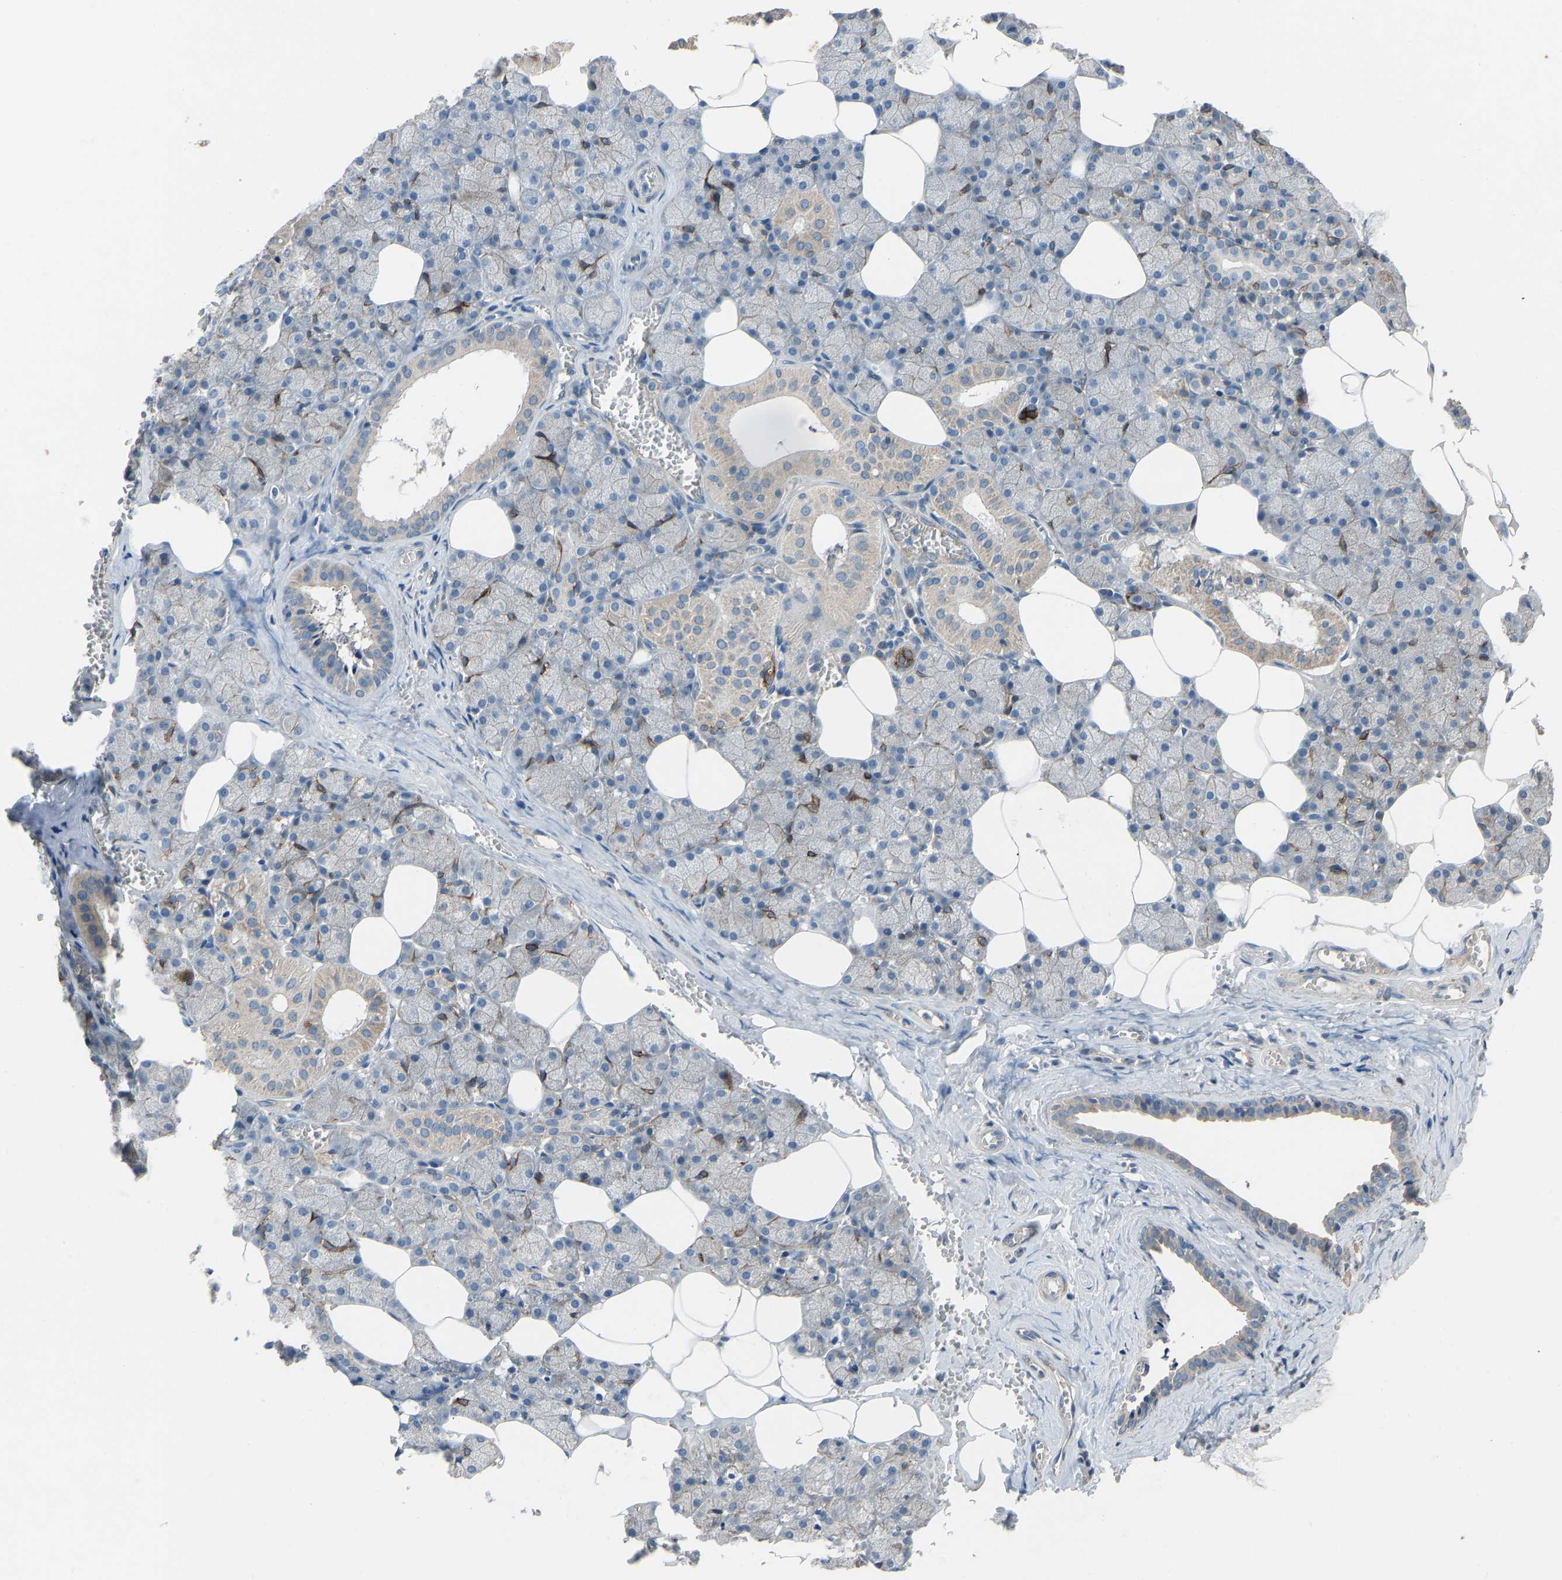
{"staining": {"intensity": "moderate", "quantity": "25%-75%", "location": "cytoplasmic/membranous"}, "tissue": "salivary gland", "cell_type": "Glandular cells", "image_type": "normal", "snomed": [{"axis": "morphology", "description": "Normal tissue, NOS"}, {"axis": "topography", "description": "Salivary gland"}], "caption": "Immunohistochemical staining of benign human salivary gland reveals moderate cytoplasmic/membranous protein expression in about 25%-75% of glandular cells.", "gene": "TGFBR3", "patient": {"sex": "male", "age": 62}}